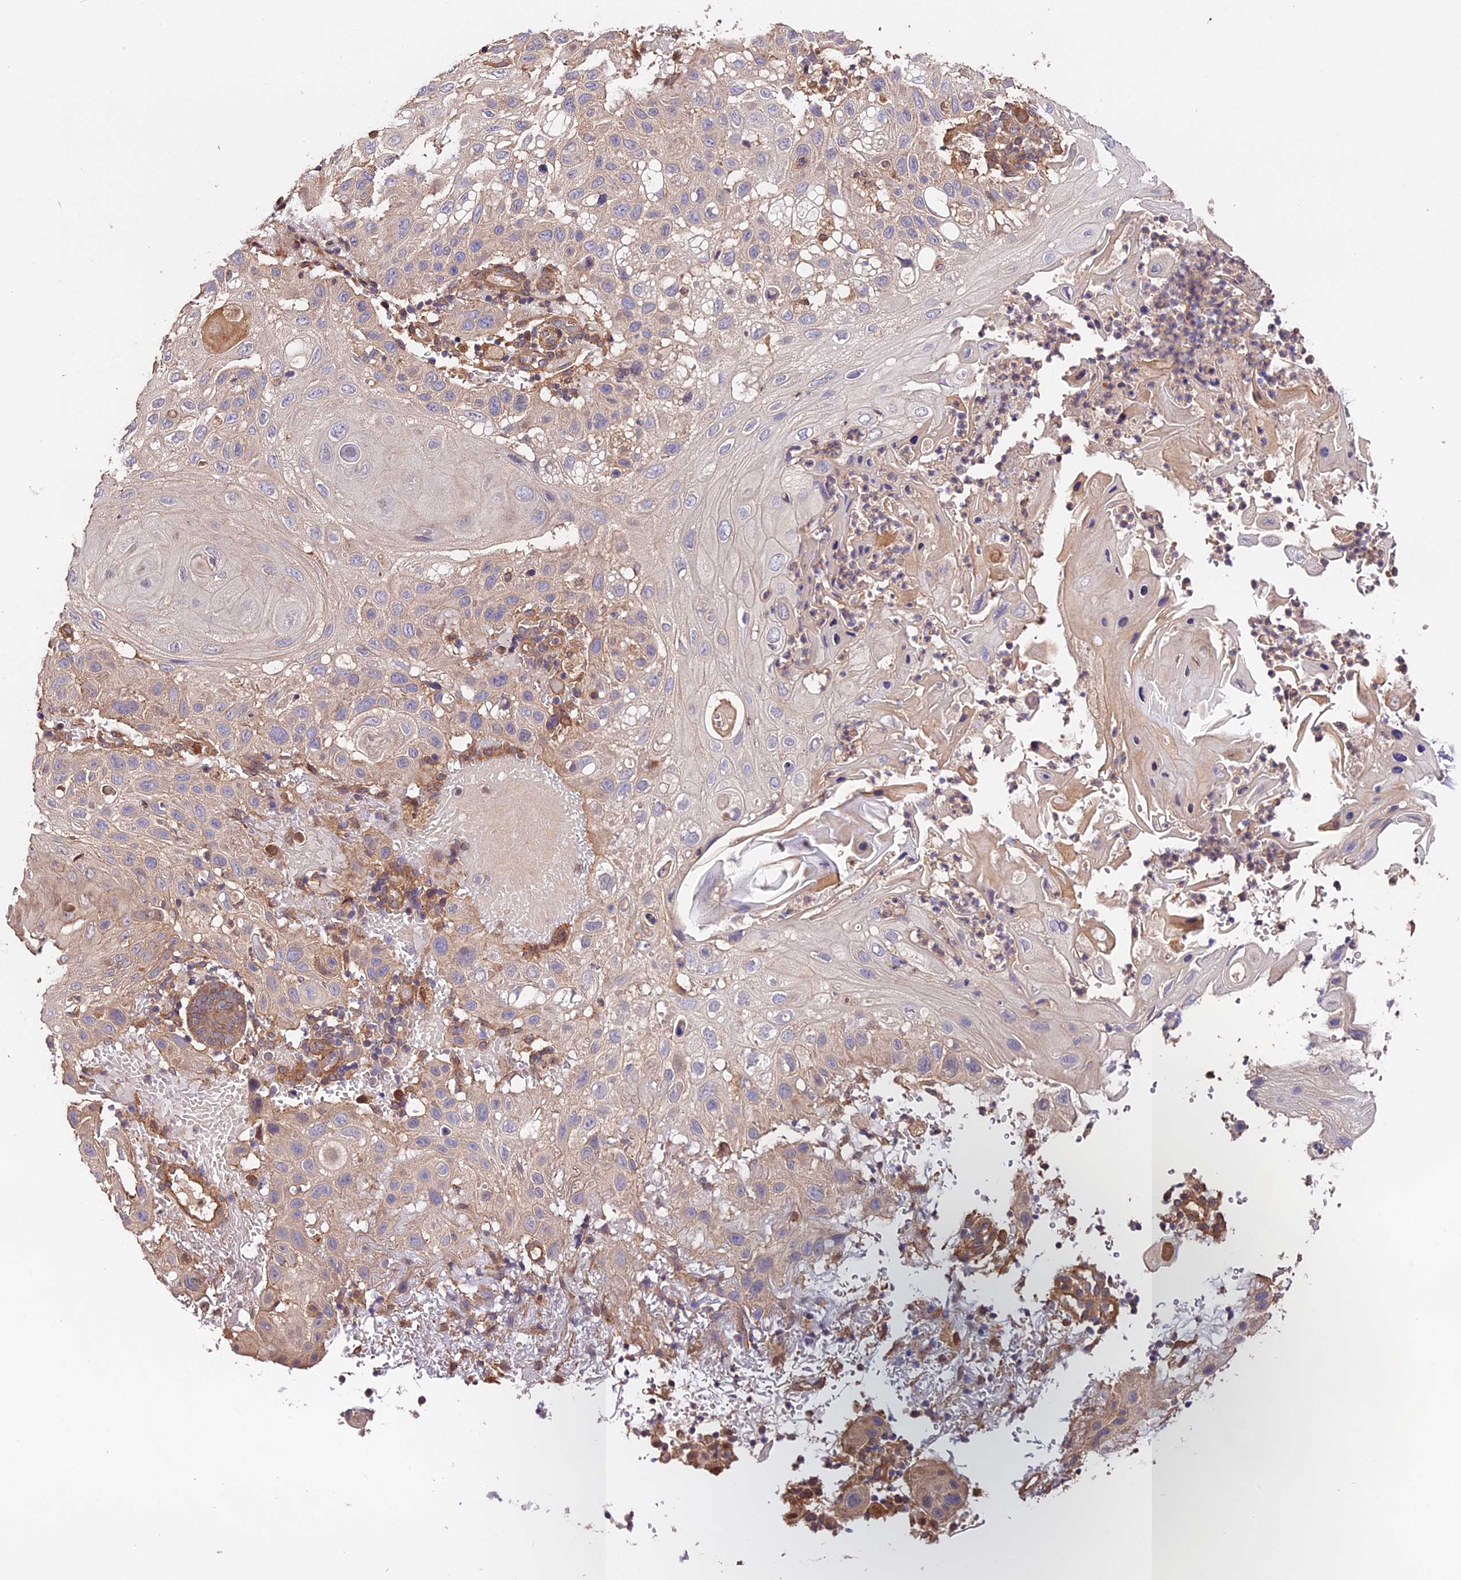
{"staining": {"intensity": "weak", "quantity": "<25%", "location": "cytoplasmic/membranous"}, "tissue": "skin cancer", "cell_type": "Tumor cells", "image_type": "cancer", "snomed": [{"axis": "morphology", "description": "Normal tissue, NOS"}, {"axis": "morphology", "description": "Squamous cell carcinoma, NOS"}, {"axis": "topography", "description": "Skin"}], "caption": "An IHC histopathology image of squamous cell carcinoma (skin) is shown. There is no staining in tumor cells of squamous cell carcinoma (skin).", "gene": "CES3", "patient": {"sex": "female", "age": 96}}